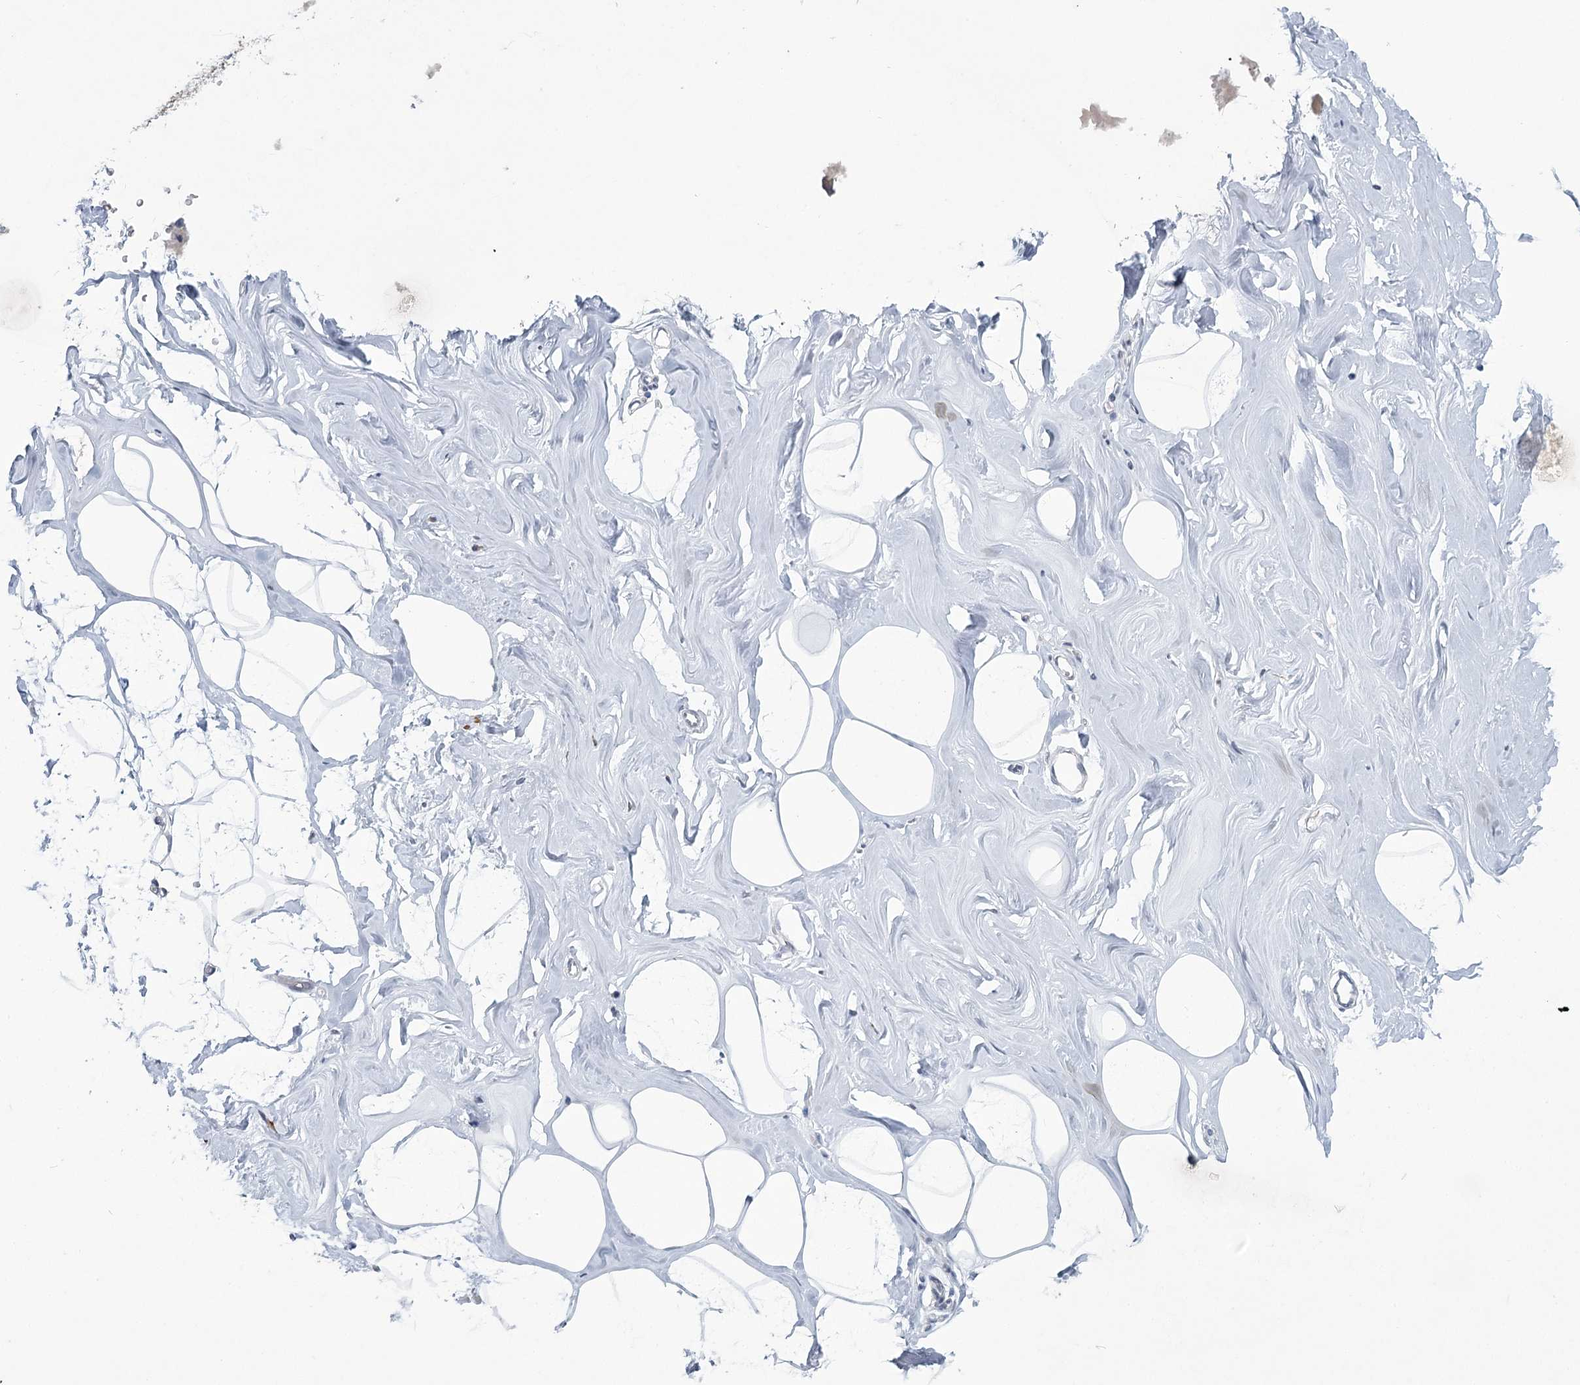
{"staining": {"intensity": "negative", "quantity": "none", "location": "none"}, "tissue": "adipose tissue", "cell_type": "Adipocytes", "image_type": "normal", "snomed": [{"axis": "morphology", "description": "Normal tissue, NOS"}, {"axis": "morphology", "description": "Fibrosis, NOS"}, {"axis": "topography", "description": "Breast"}, {"axis": "topography", "description": "Adipose tissue"}], "caption": "DAB (3,3'-diaminobenzidine) immunohistochemical staining of normal human adipose tissue displays no significant staining in adipocytes.", "gene": "TMEM70", "patient": {"sex": "female", "age": 39}}